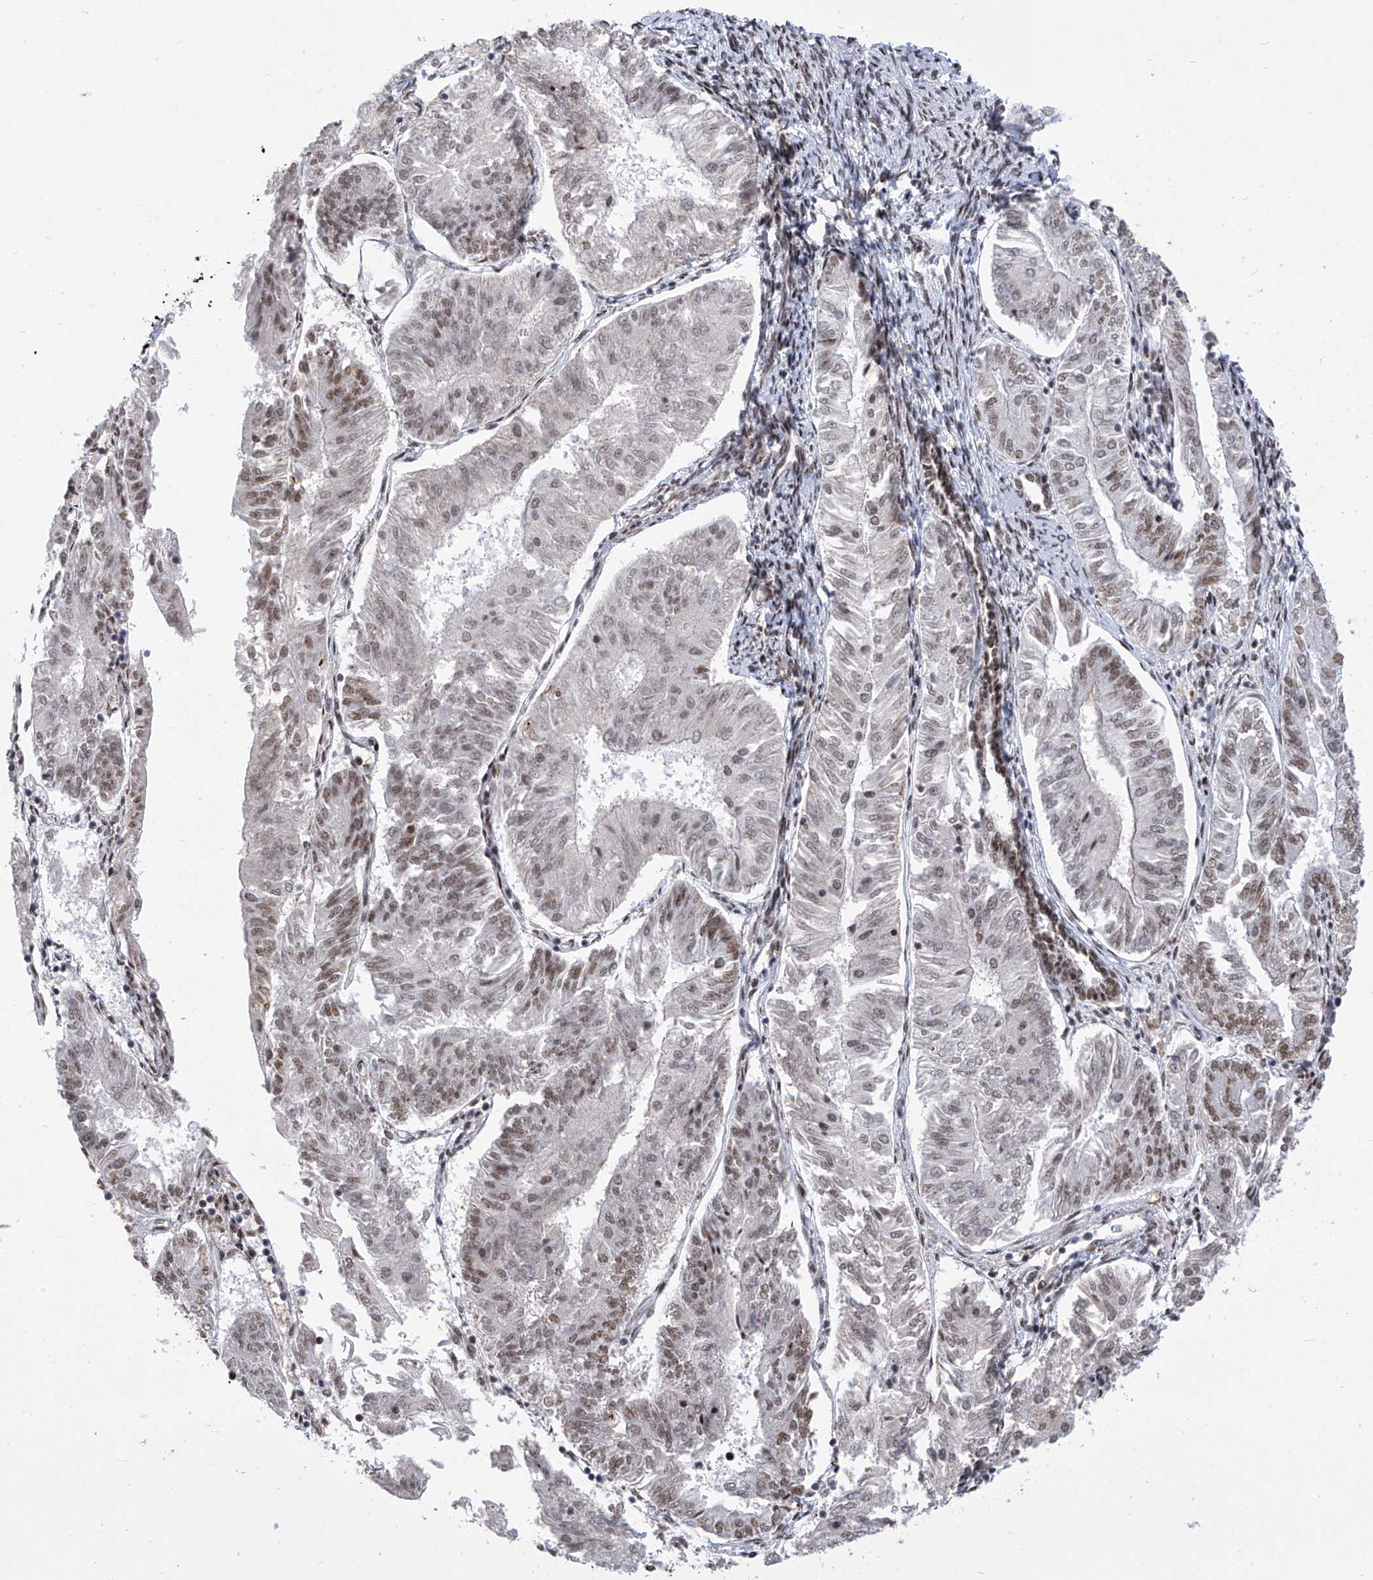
{"staining": {"intensity": "moderate", "quantity": "25%-75%", "location": "nuclear"}, "tissue": "endometrial cancer", "cell_type": "Tumor cells", "image_type": "cancer", "snomed": [{"axis": "morphology", "description": "Adenocarcinoma, NOS"}, {"axis": "topography", "description": "Endometrium"}], "caption": "A brown stain shows moderate nuclear expression of a protein in human adenocarcinoma (endometrial) tumor cells.", "gene": "CEP290", "patient": {"sex": "female", "age": 58}}